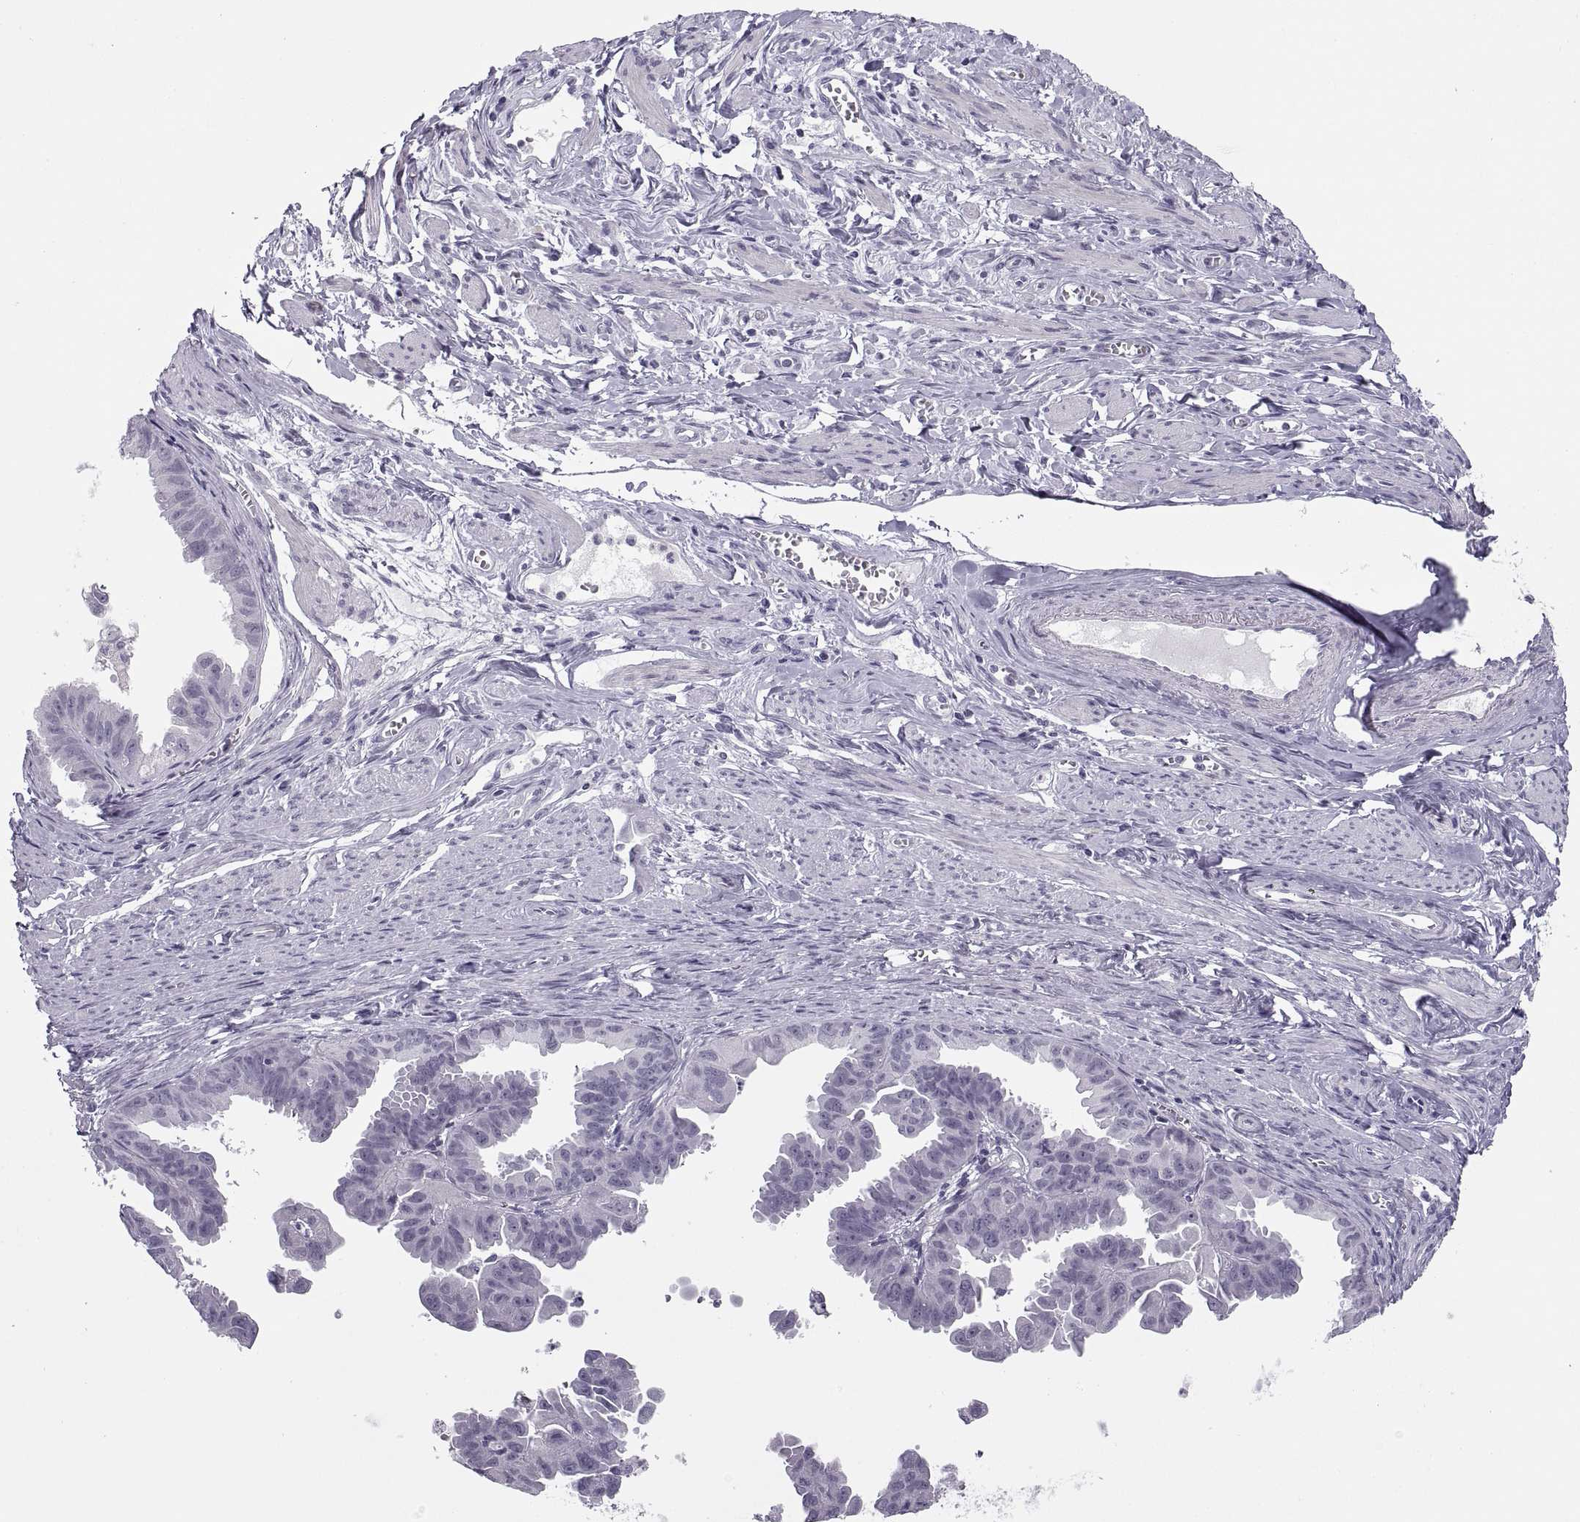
{"staining": {"intensity": "negative", "quantity": "none", "location": "none"}, "tissue": "ovarian cancer", "cell_type": "Tumor cells", "image_type": "cancer", "snomed": [{"axis": "morphology", "description": "Carcinoma, endometroid"}, {"axis": "topography", "description": "Ovary"}], "caption": "A photomicrograph of endometroid carcinoma (ovarian) stained for a protein demonstrates no brown staining in tumor cells. The staining is performed using DAB (3,3'-diaminobenzidine) brown chromogen with nuclei counter-stained in using hematoxylin.", "gene": "C3orf22", "patient": {"sex": "female", "age": 85}}